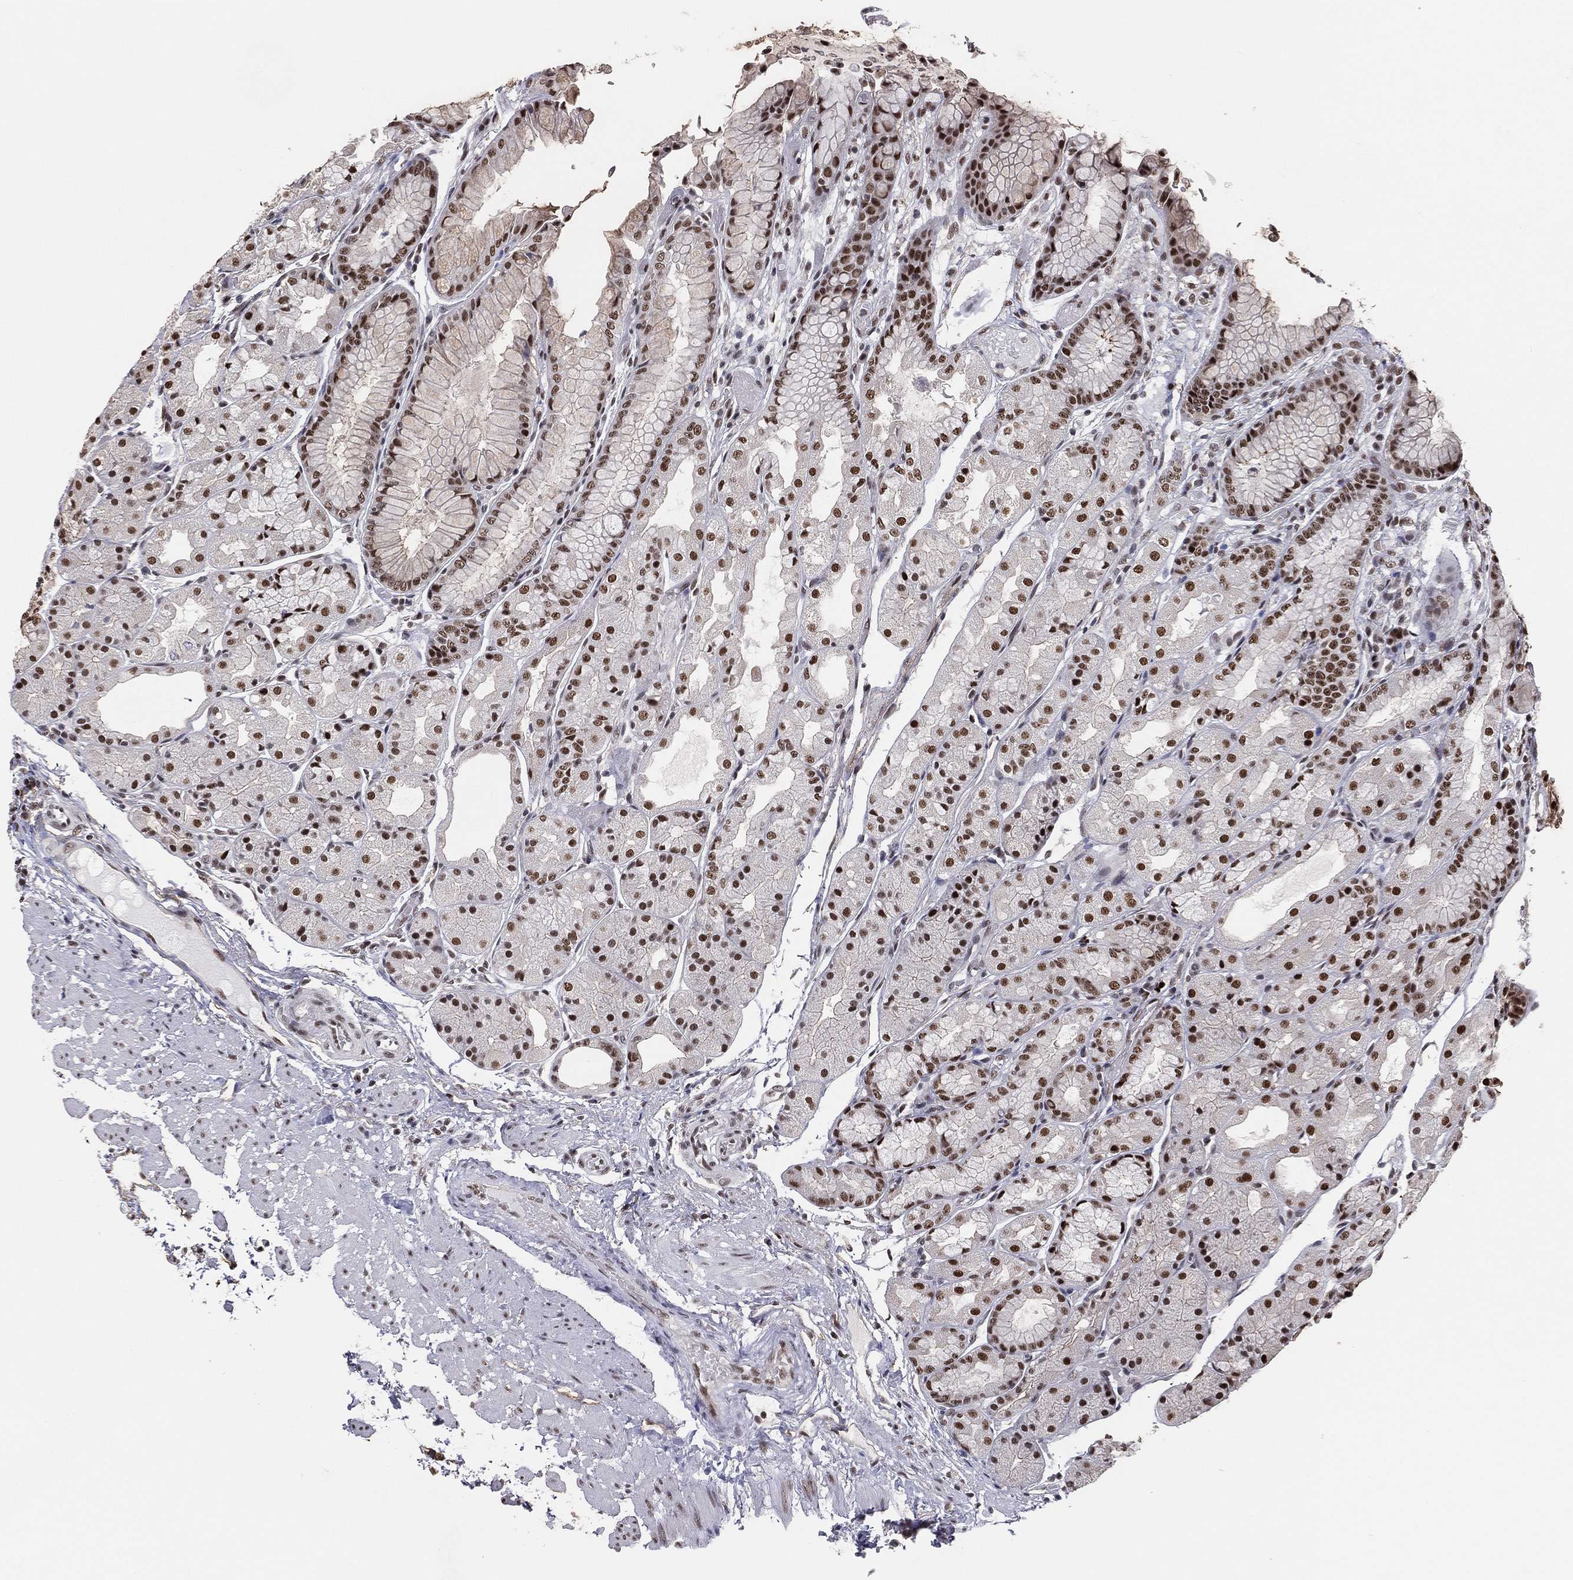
{"staining": {"intensity": "strong", "quantity": "25%-75%", "location": "nuclear"}, "tissue": "stomach", "cell_type": "Glandular cells", "image_type": "normal", "snomed": [{"axis": "morphology", "description": "Normal tissue, NOS"}, {"axis": "topography", "description": "Stomach, upper"}], "caption": "The photomicrograph exhibits staining of benign stomach, revealing strong nuclear protein expression (brown color) within glandular cells. The staining was performed using DAB to visualize the protein expression in brown, while the nuclei were stained in blue with hematoxylin (Magnification: 20x).", "gene": "GPALPP1", "patient": {"sex": "male", "age": 72}}